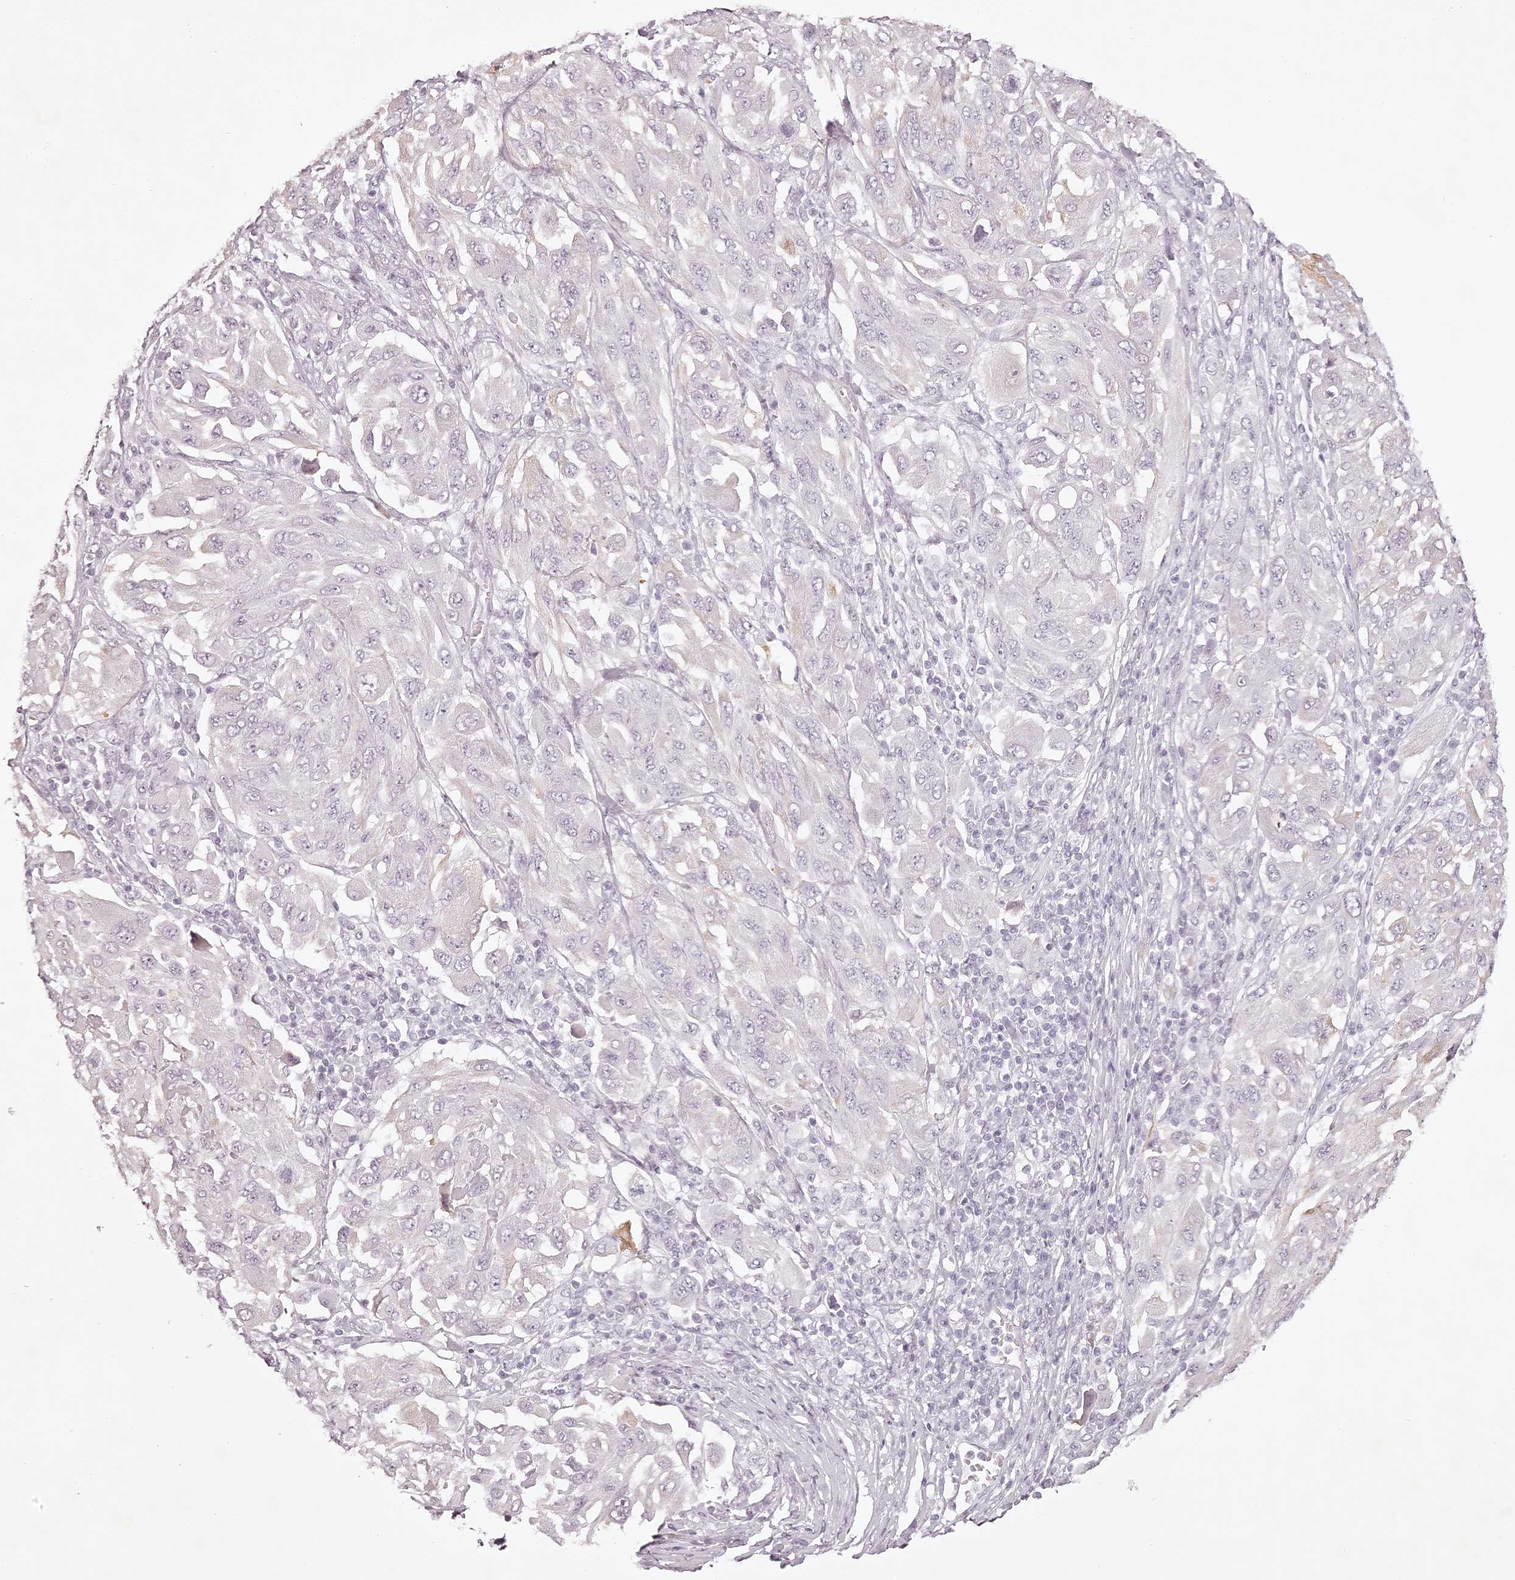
{"staining": {"intensity": "negative", "quantity": "none", "location": "none"}, "tissue": "melanoma", "cell_type": "Tumor cells", "image_type": "cancer", "snomed": [{"axis": "morphology", "description": "Malignant melanoma, NOS"}, {"axis": "topography", "description": "Skin"}], "caption": "Malignant melanoma stained for a protein using immunohistochemistry displays no expression tumor cells.", "gene": "ELAPOR1", "patient": {"sex": "female", "age": 91}}